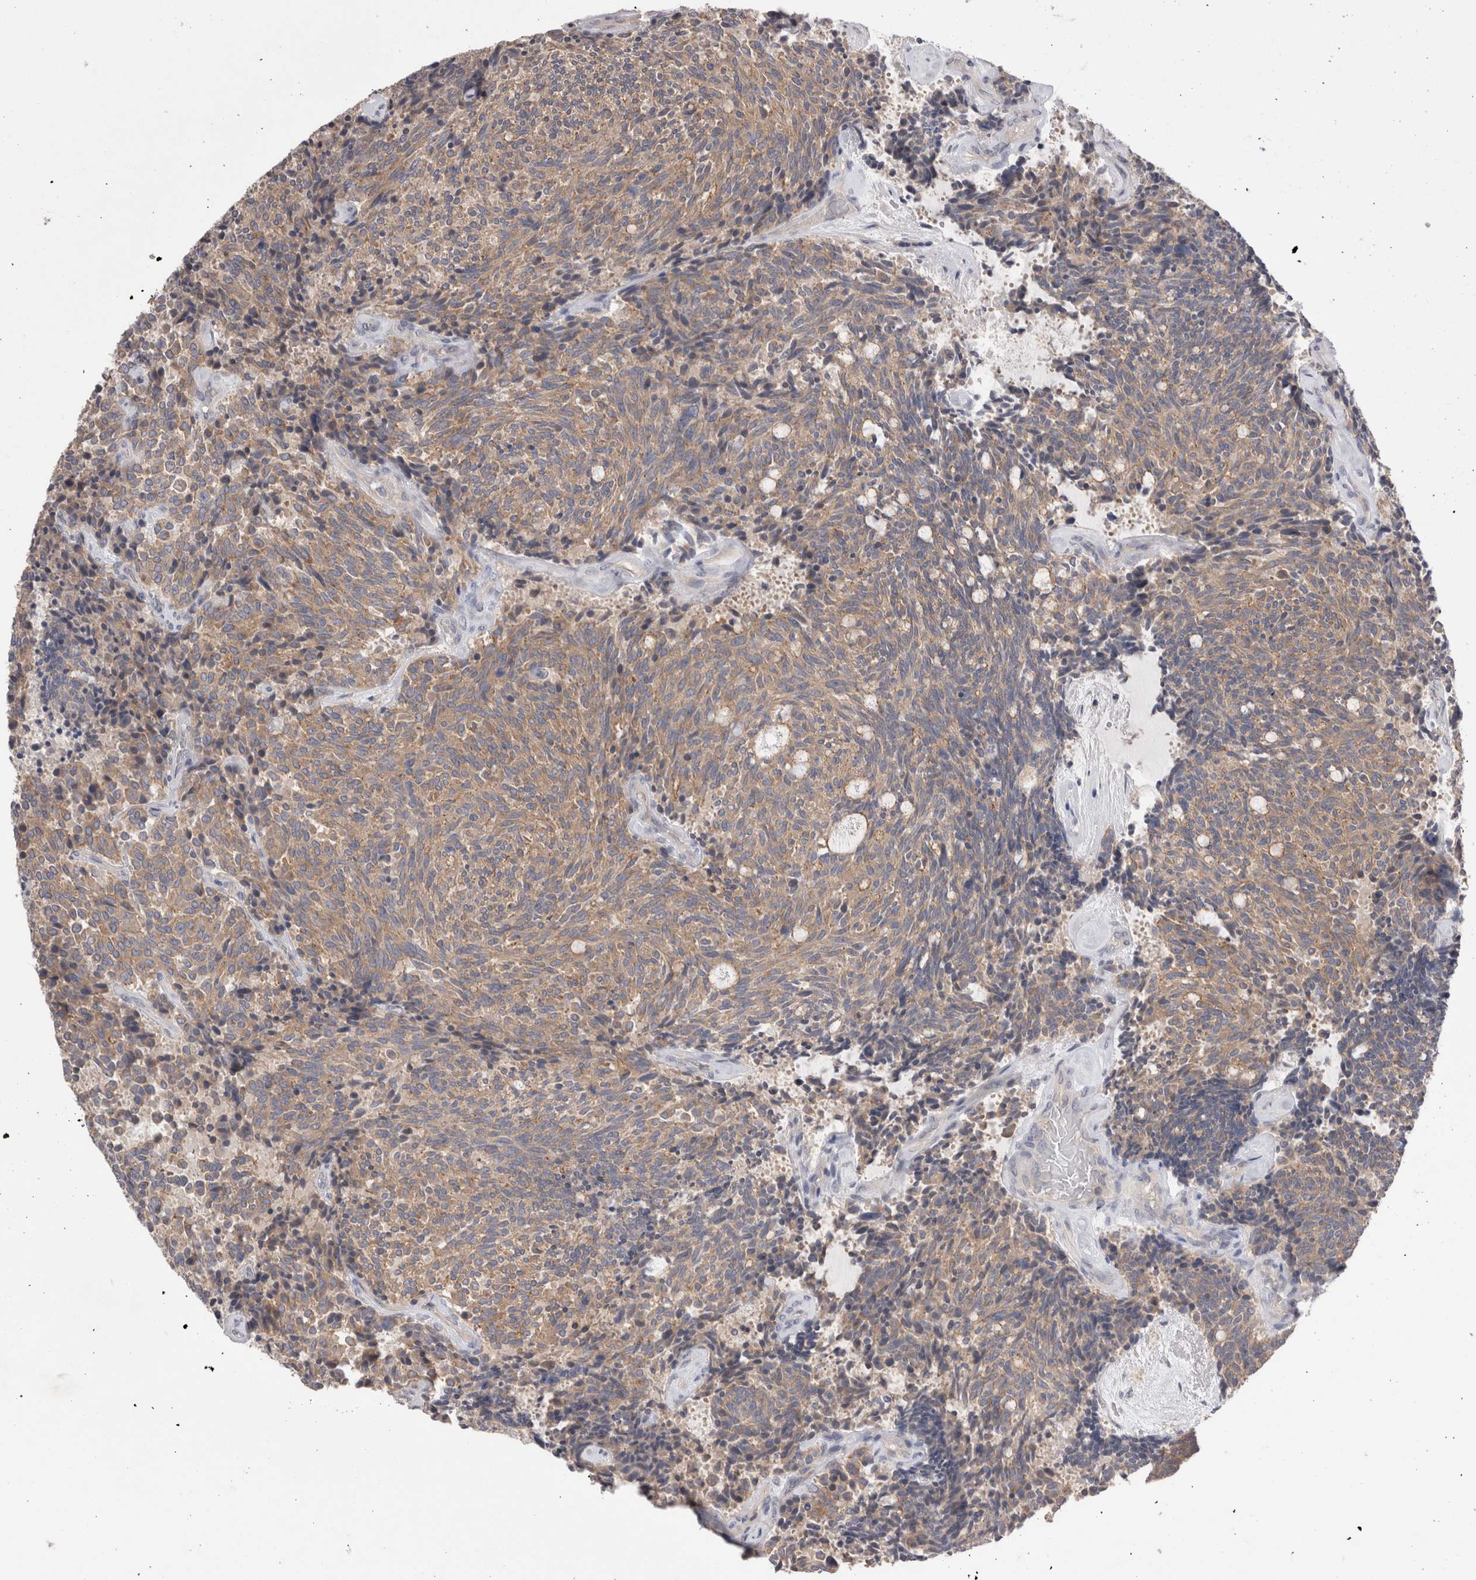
{"staining": {"intensity": "moderate", "quantity": ">75%", "location": "cytoplasmic/membranous"}, "tissue": "carcinoid", "cell_type": "Tumor cells", "image_type": "cancer", "snomed": [{"axis": "morphology", "description": "Carcinoid, malignant, NOS"}, {"axis": "topography", "description": "Pancreas"}], "caption": "Moderate cytoplasmic/membranous expression for a protein is appreciated in approximately >75% of tumor cells of carcinoid (malignant) using immunohistochemistry (IHC).", "gene": "OTOR", "patient": {"sex": "female", "age": 54}}